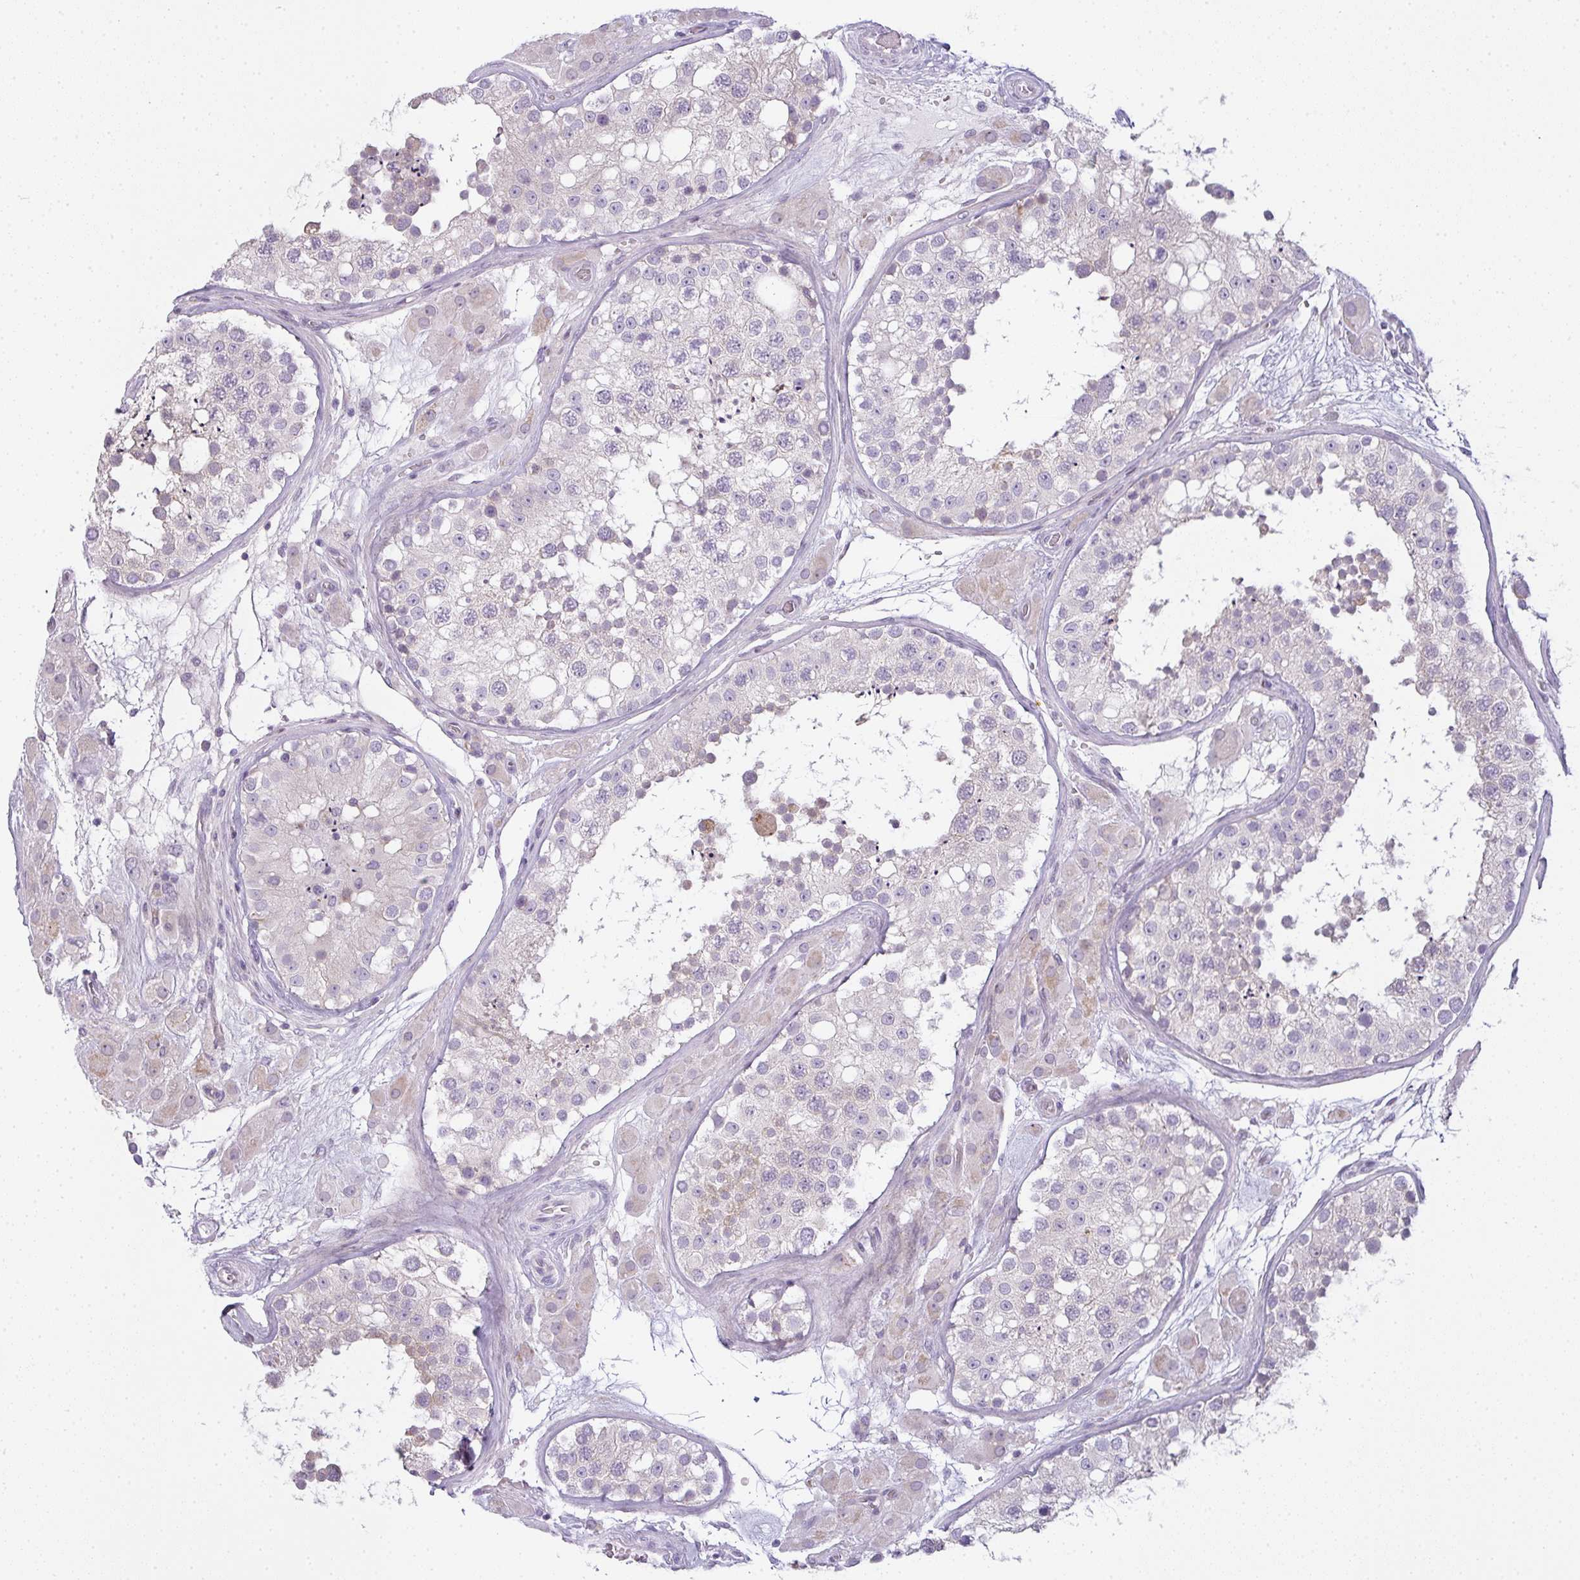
{"staining": {"intensity": "moderate", "quantity": "<25%", "location": "cytoplasmic/membranous"}, "tissue": "testis", "cell_type": "Cells in seminiferous ducts", "image_type": "normal", "snomed": [{"axis": "morphology", "description": "Normal tissue, NOS"}, {"axis": "topography", "description": "Testis"}], "caption": "Moderate cytoplasmic/membranous expression is appreciated in approximately <25% of cells in seminiferous ducts in unremarkable testis.", "gene": "SIRPB2", "patient": {"sex": "male", "age": 26}}